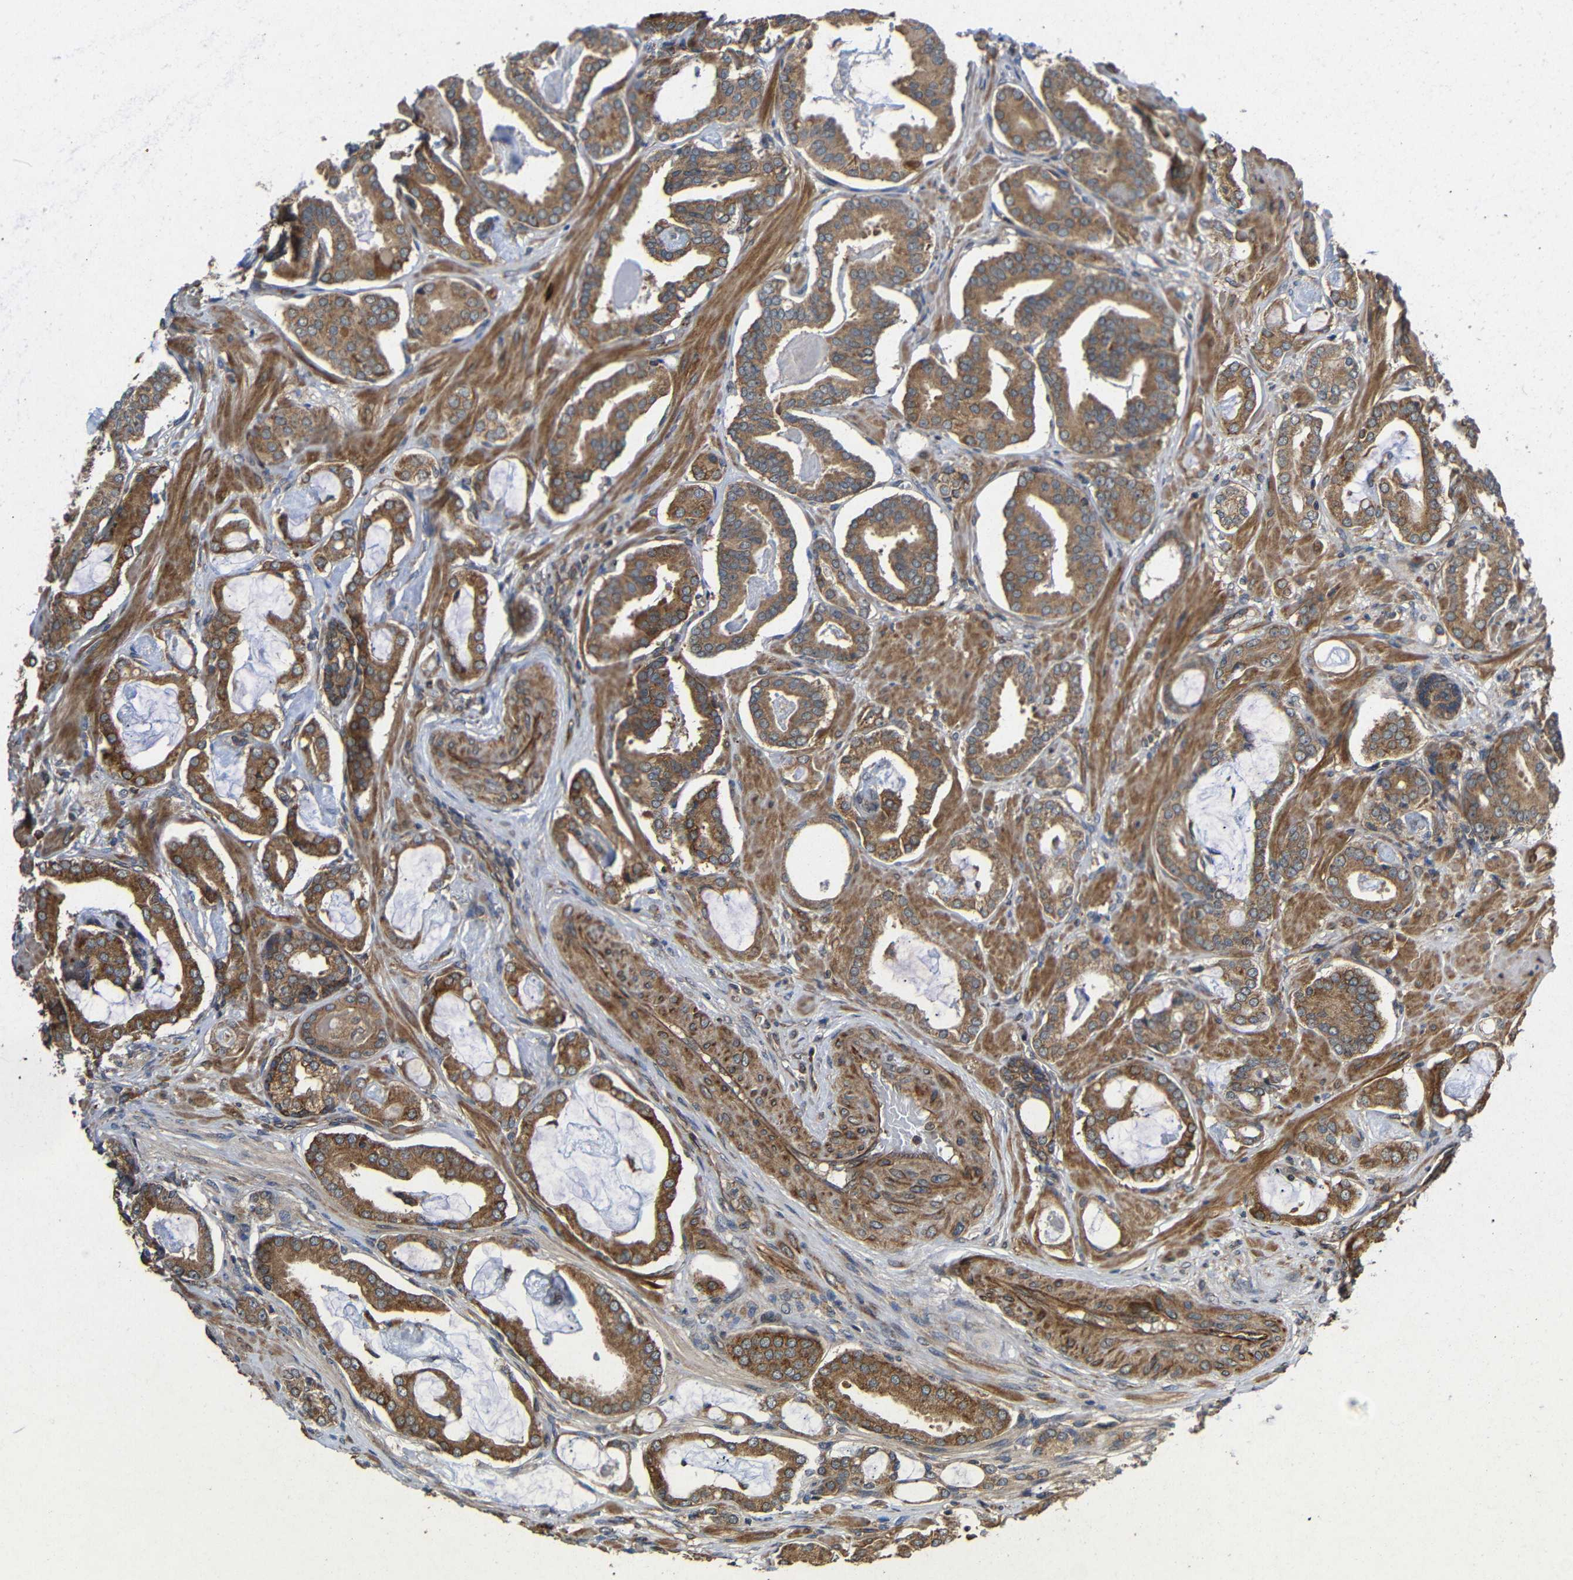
{"staining": {"intensity": "moderate", "quantity": ">75%", "location": "cytoplasmic/membranous"}, "tissue": "prostate cancer", "cell_type": "Tumor cells", "image_type": "cancer", "snomed": [{"axis": "morphology", "description": "Adenocarcinoma, Low grade"}, {"axis": "topography", "description": "Prostate"}], "caption": "Protein staining shows moderate cytoplasmic/membranous staining in about >75% of tumor cells in adenocarcinoma (low-grade) (prostate).", "gene": "EIF2S1", "patient": {"sex": "male", "age": 53}}